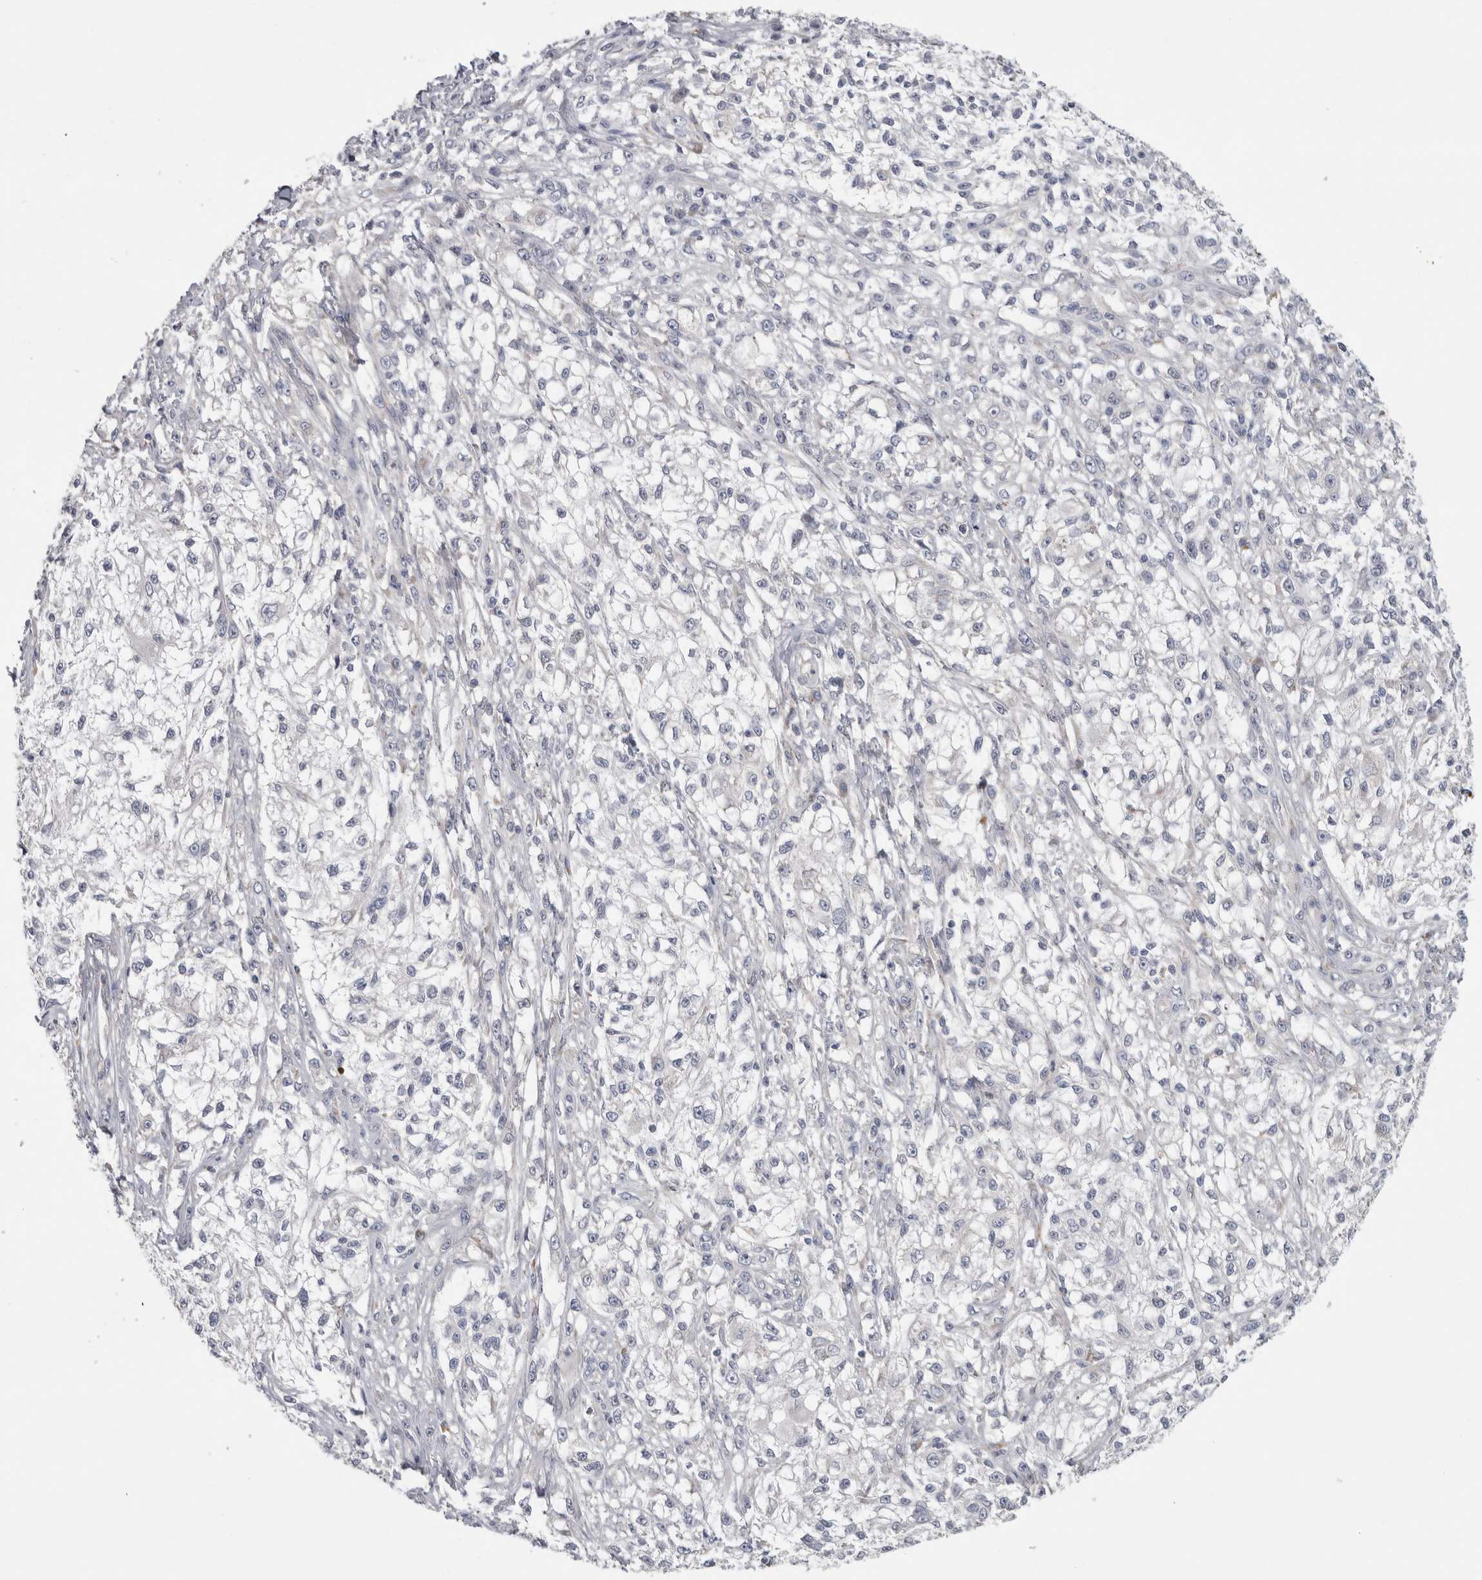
{"staining": {"intensity": "negative", "quantity": "none", "location": "none"}, "tissue": "melanoma", "cell_type": "Tumor cells", "image_type": "cancer", "snomed": [{"axis": "morphology", "description": "Malignant melanoma, NOS"}, {"axis": "topography", "description": "Skin of head"}], "caption": "Malignant melanoma stained for a protein using immunohistochemistry reveals no positivity tumor cells.", "gene": "ATXN2", "patient": {"sex": "male", "age": 83}}